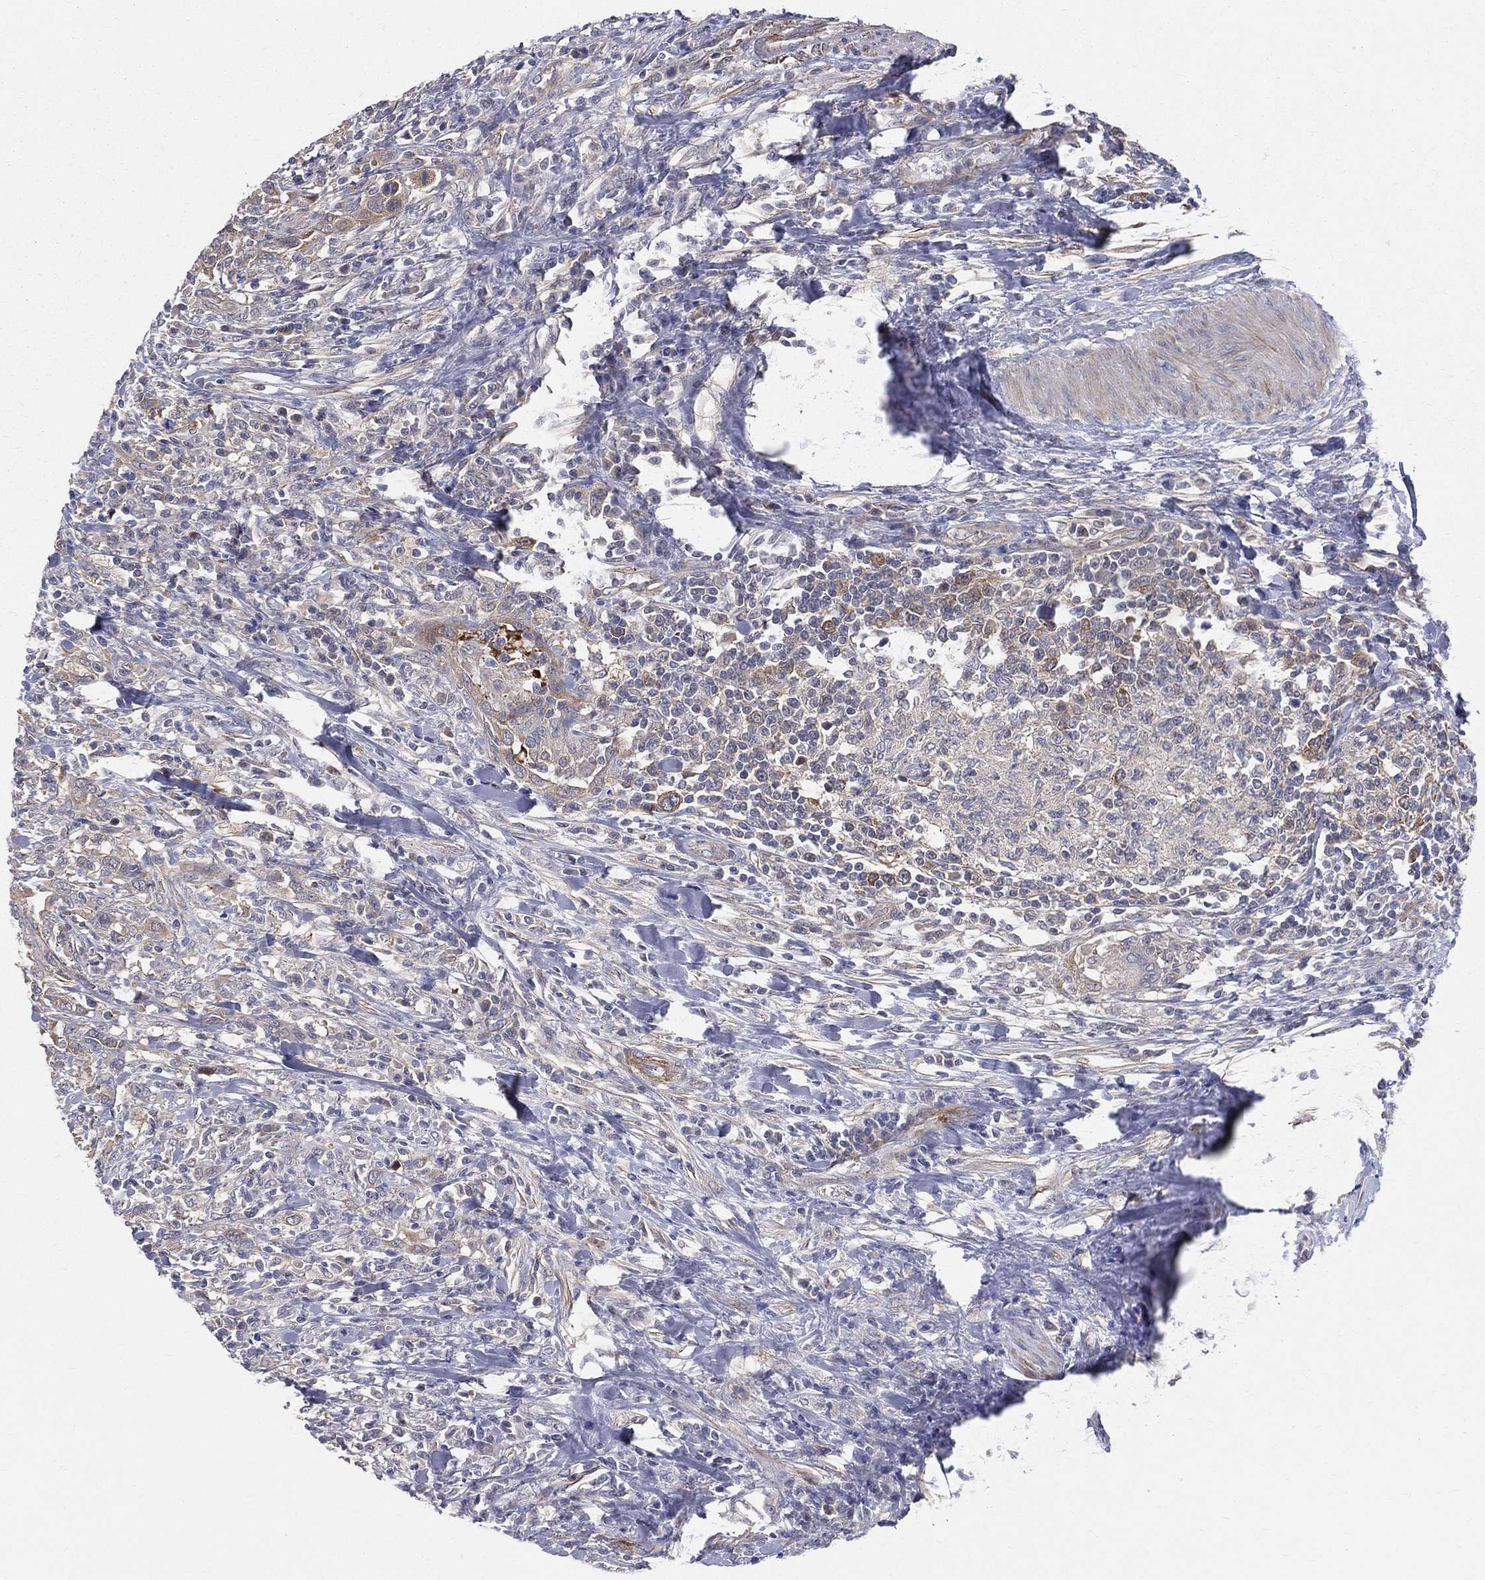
{"staining": {"intensity": "weak", "quantity": "<25%", "location": "cytoplasmic/membranous"}, "tissue": "urothelial cancer", "cell_type": "Tumor cells", "image_type": "cancer", "snomed": [{"axis": "morphology", "description": "Urothelial carcinoma, NOS"}, {"axis": "morphology", "description": "Urothelial carcinoma, High grade"}, {"axis": "topography", "description": "Urinary bladder"}], "caption": "DAB (3,3'-diaminobenzidine) immunohistochemical staining of urothelial carcinoma (high-grade) reveals no significant staining in tumor cells. (DAB (3,3'-diaminobenzidine) IHC visualized using brightfield microscopy, high magnification).", "gene": "POMZP3", "patient": {"sex": "female", "age": 64}}